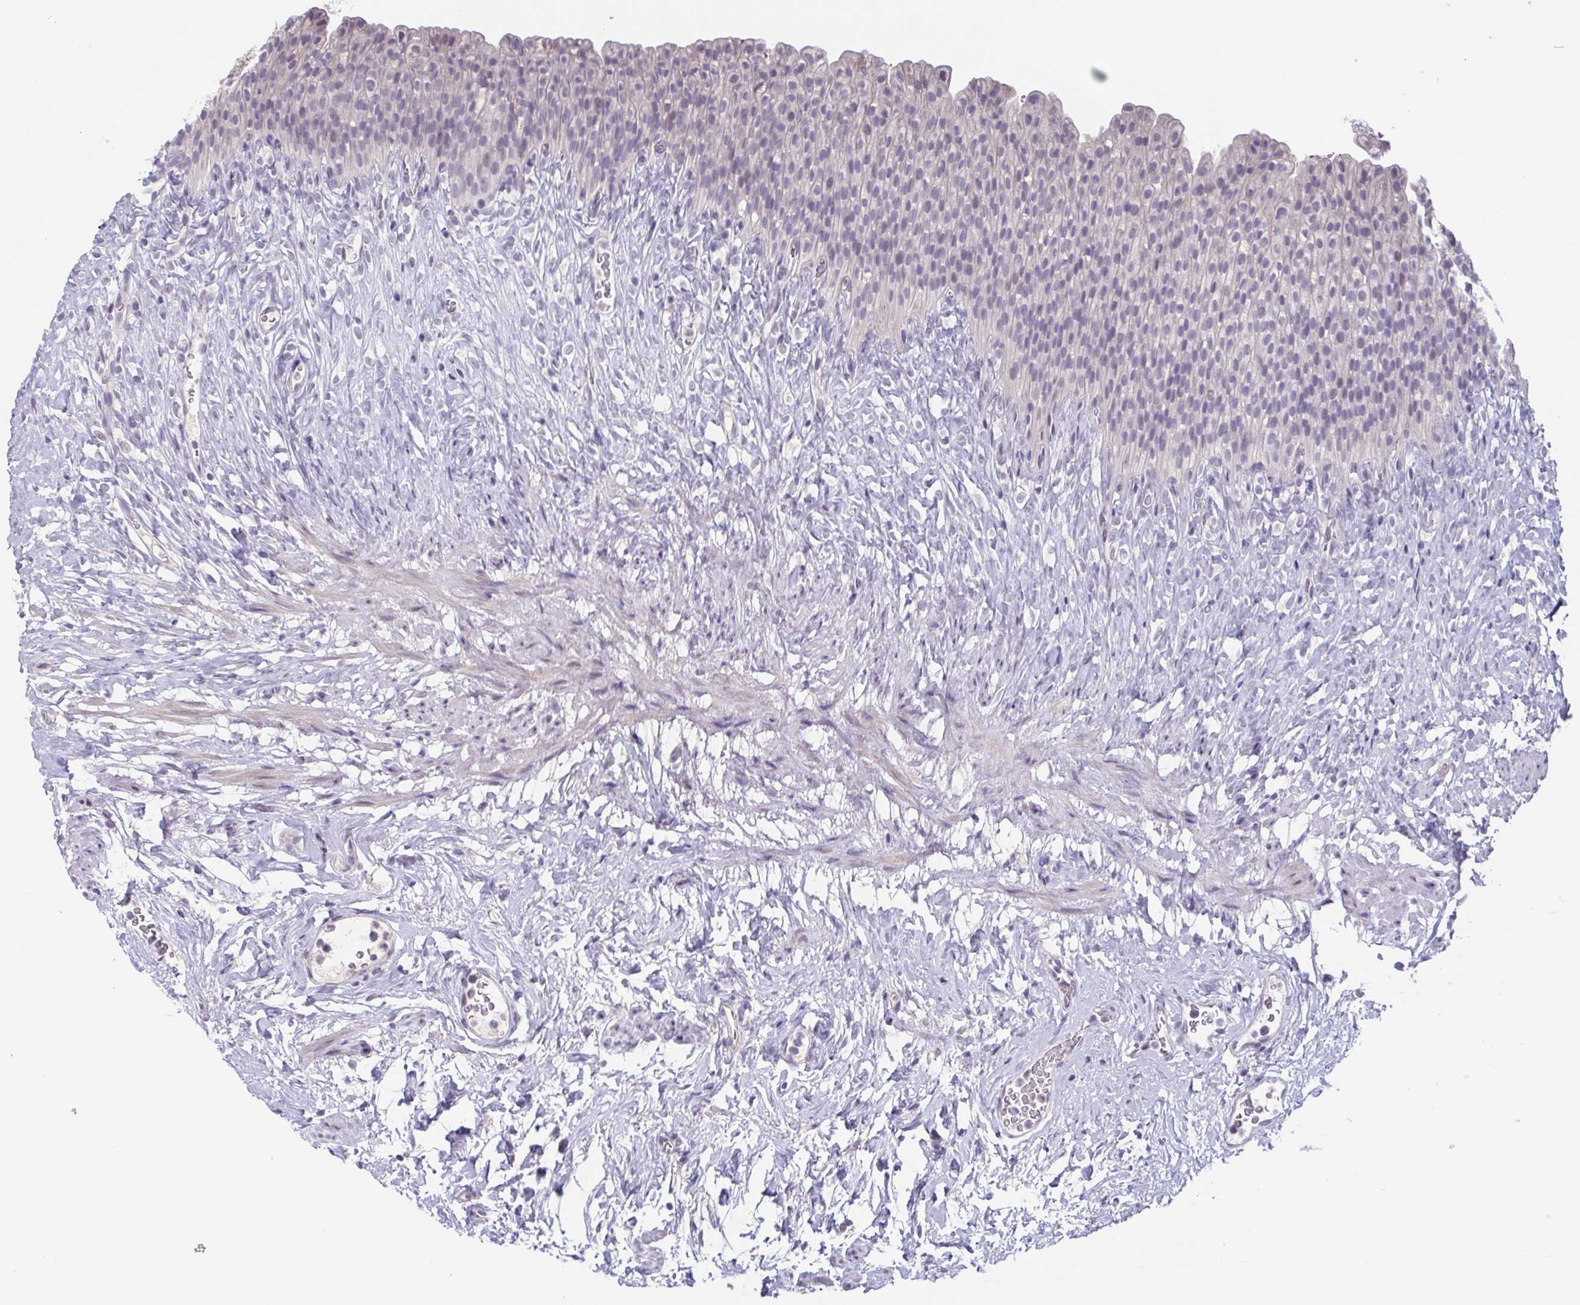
{"staining": {"intensity": "negative", "quantity": "none", "location": "none"}, "tissue": "urinary bladder", "cell_type": "Urothelial cells", "image_type": "normal", "snomed": [{"axis": "morphology", "description": "Normal tissue, NOS"}, {"axis": "topography", "description": "Urinary bladder"}, {"axis": "topography", "description": "Prostate"}], "caption": "Normal urinary bladder was stained to show a protein in brown. There is no significant staining in urothelial cells. Nuclei are stained in blue.", "gene": "GHRL", "patient": {"sex": "male", "age": 76}}